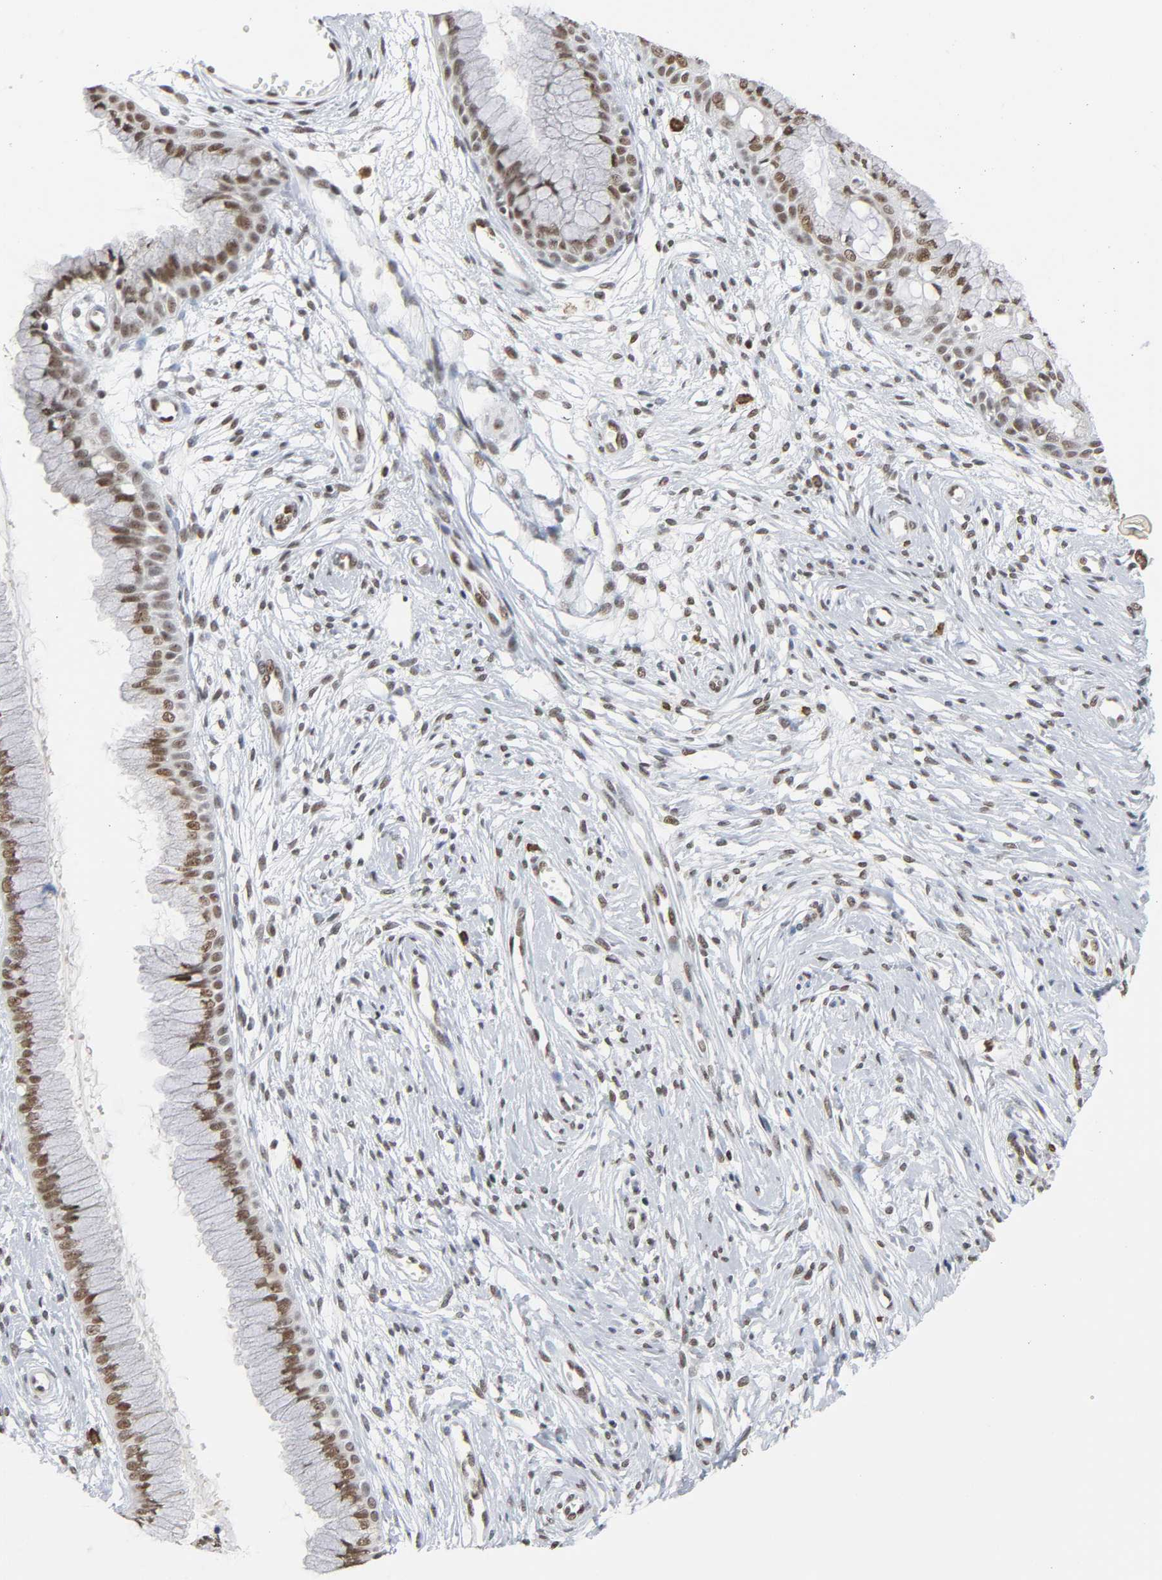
{"staining": {"intensity": "moderate", "quantity": ">75%", "location": "nuclear"}, "tissue": "cervix", "cell_type": "Glandular cells", "image_type": "normal", "snomed": [{"axis": "morphology", "description": "Normal tissue, NOS"}, {"axis": "topography", "description": "Cervix"}], "caption": "About >75% of glandular cells in benign cervix exhibit moderate nuclear protein staining as visualized by brown immunohistochemical staining.", "gene": "SUMO1", "patient": {"sex": "female", "age": 39}}